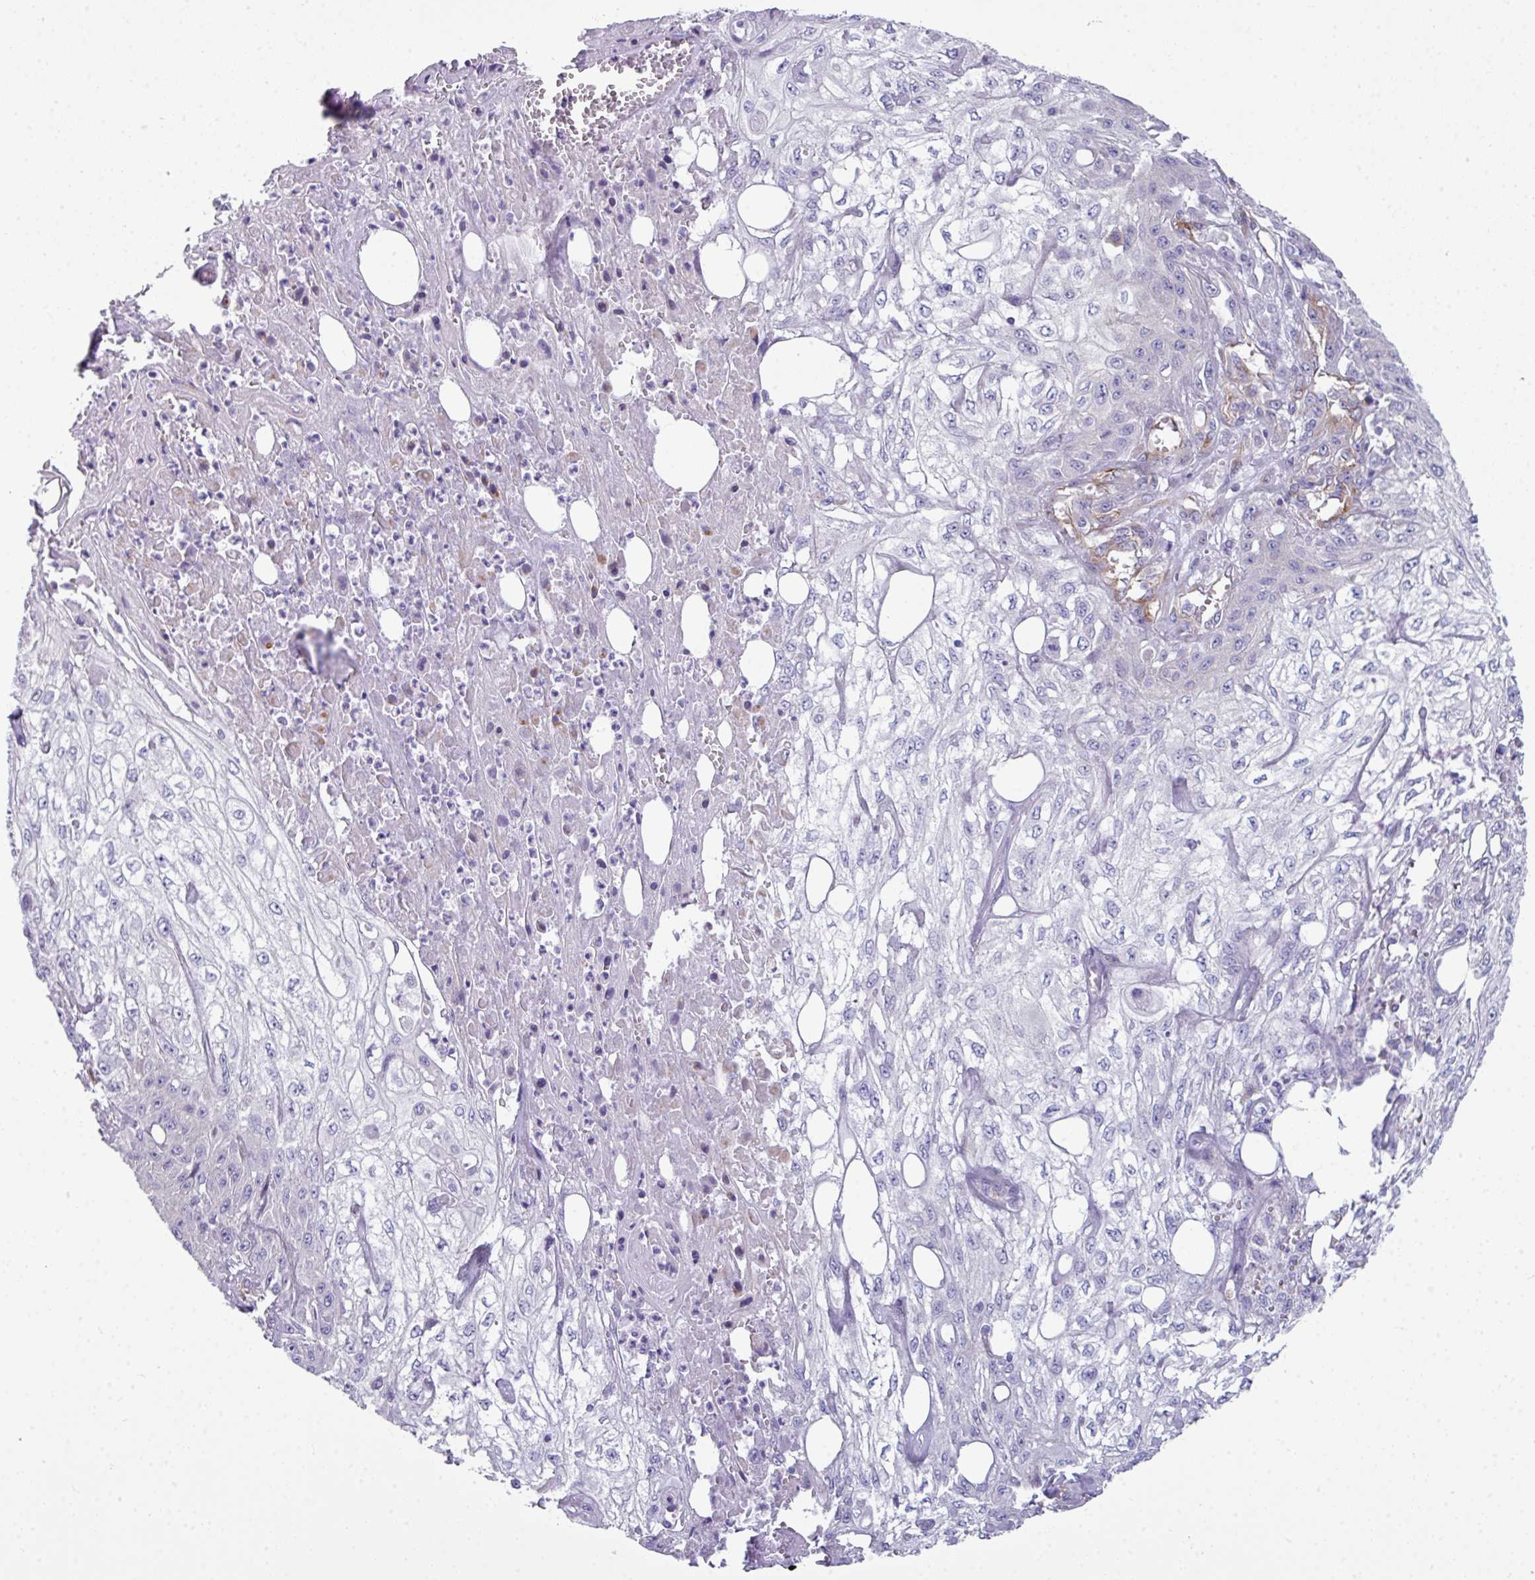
{"staining": {"intensity": "negative", "quantity": "none", "location": "none"}, "tissue": "skin cancer", "cell_type": "Tumor cells", "image_type": "cancer", "snomed": [{"axis": "morphology", "description": "Squamous cell carcinoma, NOS"}, {"axis": "morphology", "description": "Squamous cell carcinoma, metastatic, NOS"}, {"axis": "topography", "description": "Skin"}, {"axis": "topography", "description": "Lymph node"}], "caption": "Immunohistochemical staining of skin cancer (squamous cell carcinoma) shows no significant staining in tumor cells. (DAB IHC, high magnification).", "gene": "ABCC5", "patient": {"sex": "male", "age": 75}}